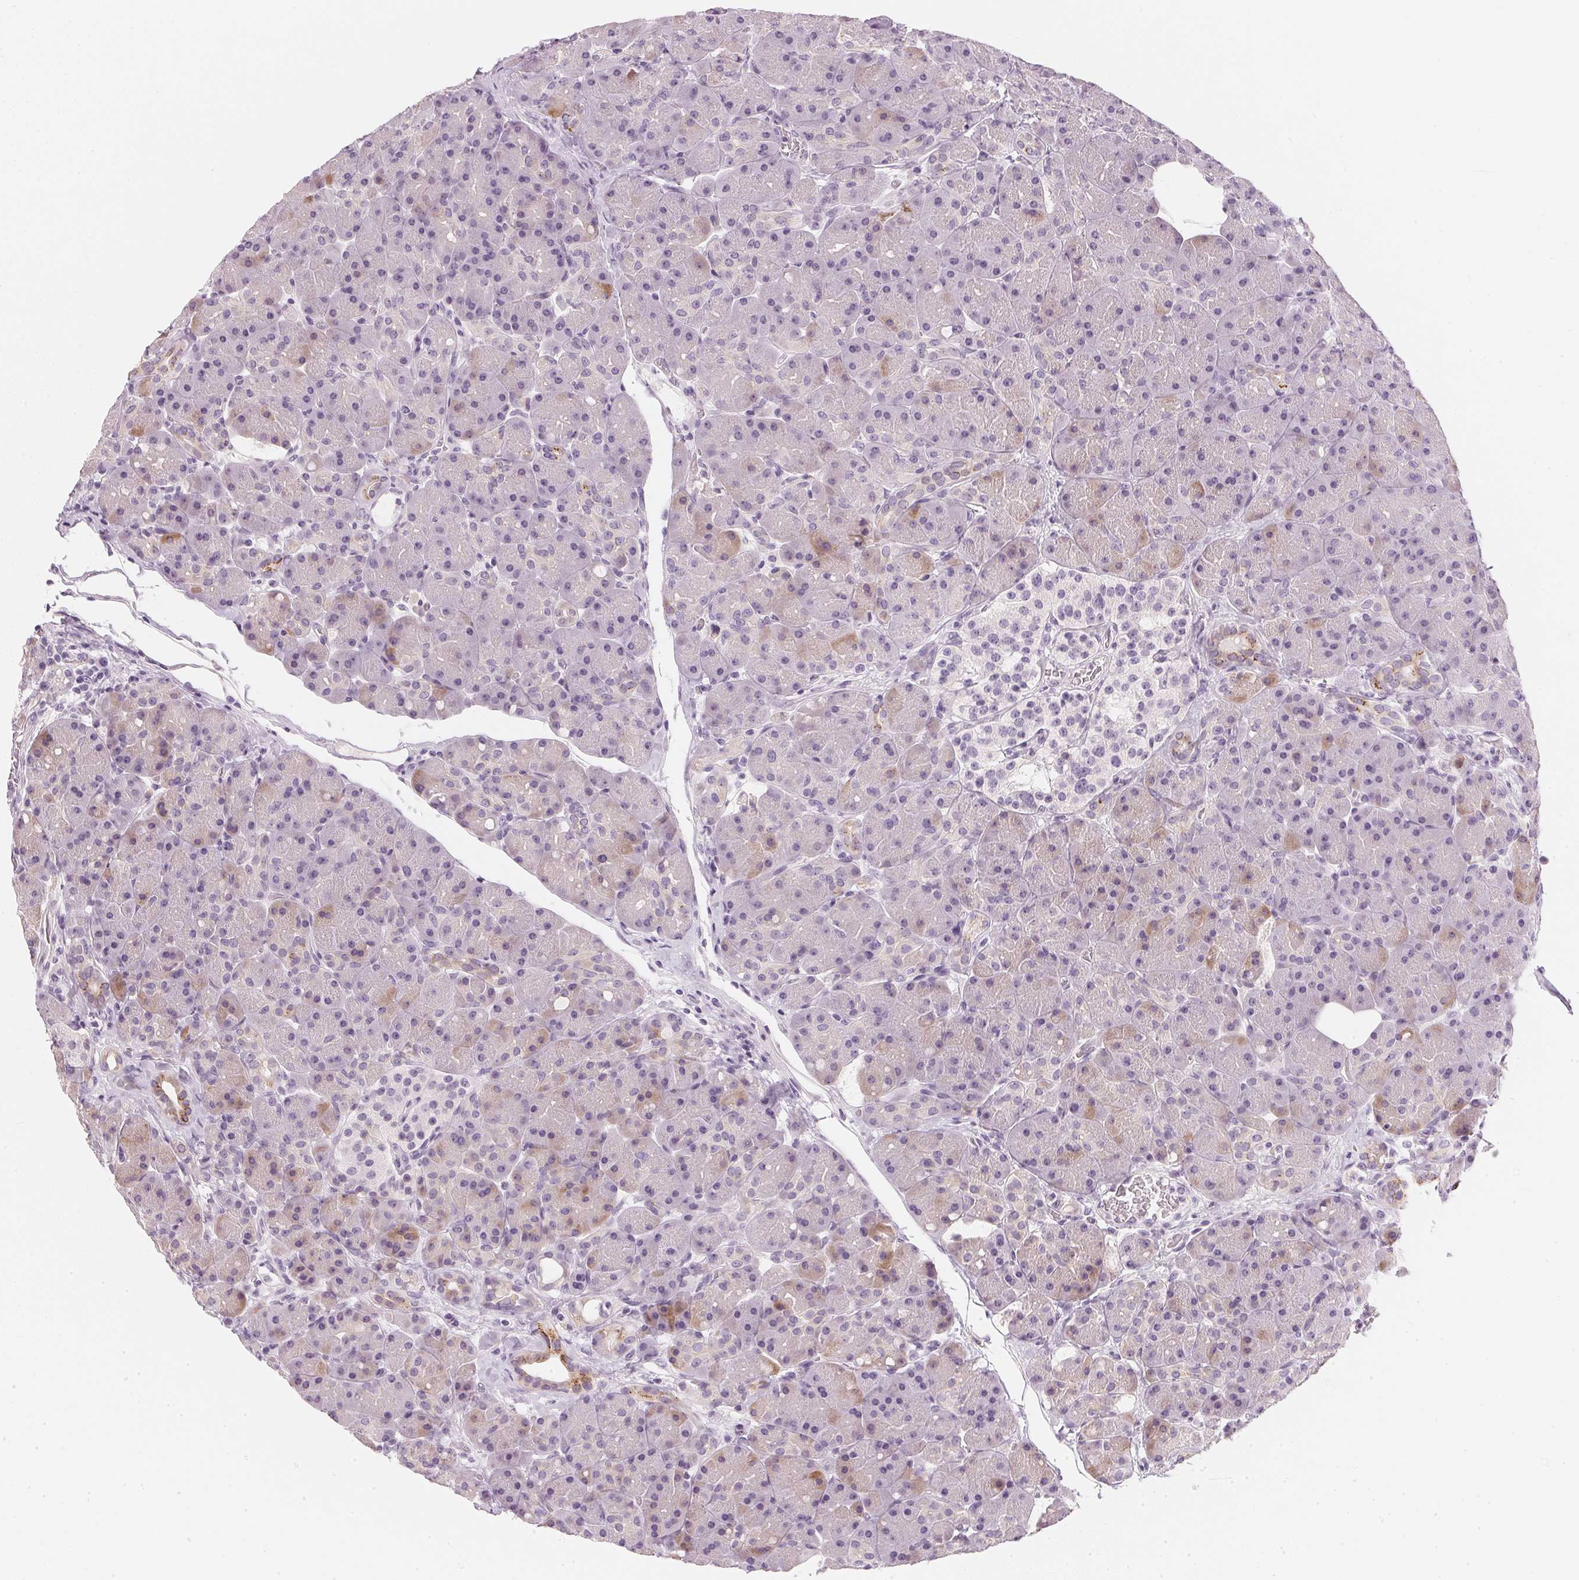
{"staining": {"intensity": "moderate", "quantity": "<25%", "location": "cytoplasmic/membranous"}, "tissue": "pancreas", "cell_type": "Exocrine glandular cells", "image_type": "normal", "snomed": [{"axis": "morphology", "description": "Normal tissue, NOS"}, {"axis": "topography", "description": "Pancreas"}], "caption": "Immunohistochemical staining of benign pancreas reveals low levels of moderate cytoplasmic/membranous staining in about <25% of exocrine glandular cells. (IHC, brightfield microscopy, high magnification).", "gene": "CHST4", "patient": {"sex": "male", "age": 55}}